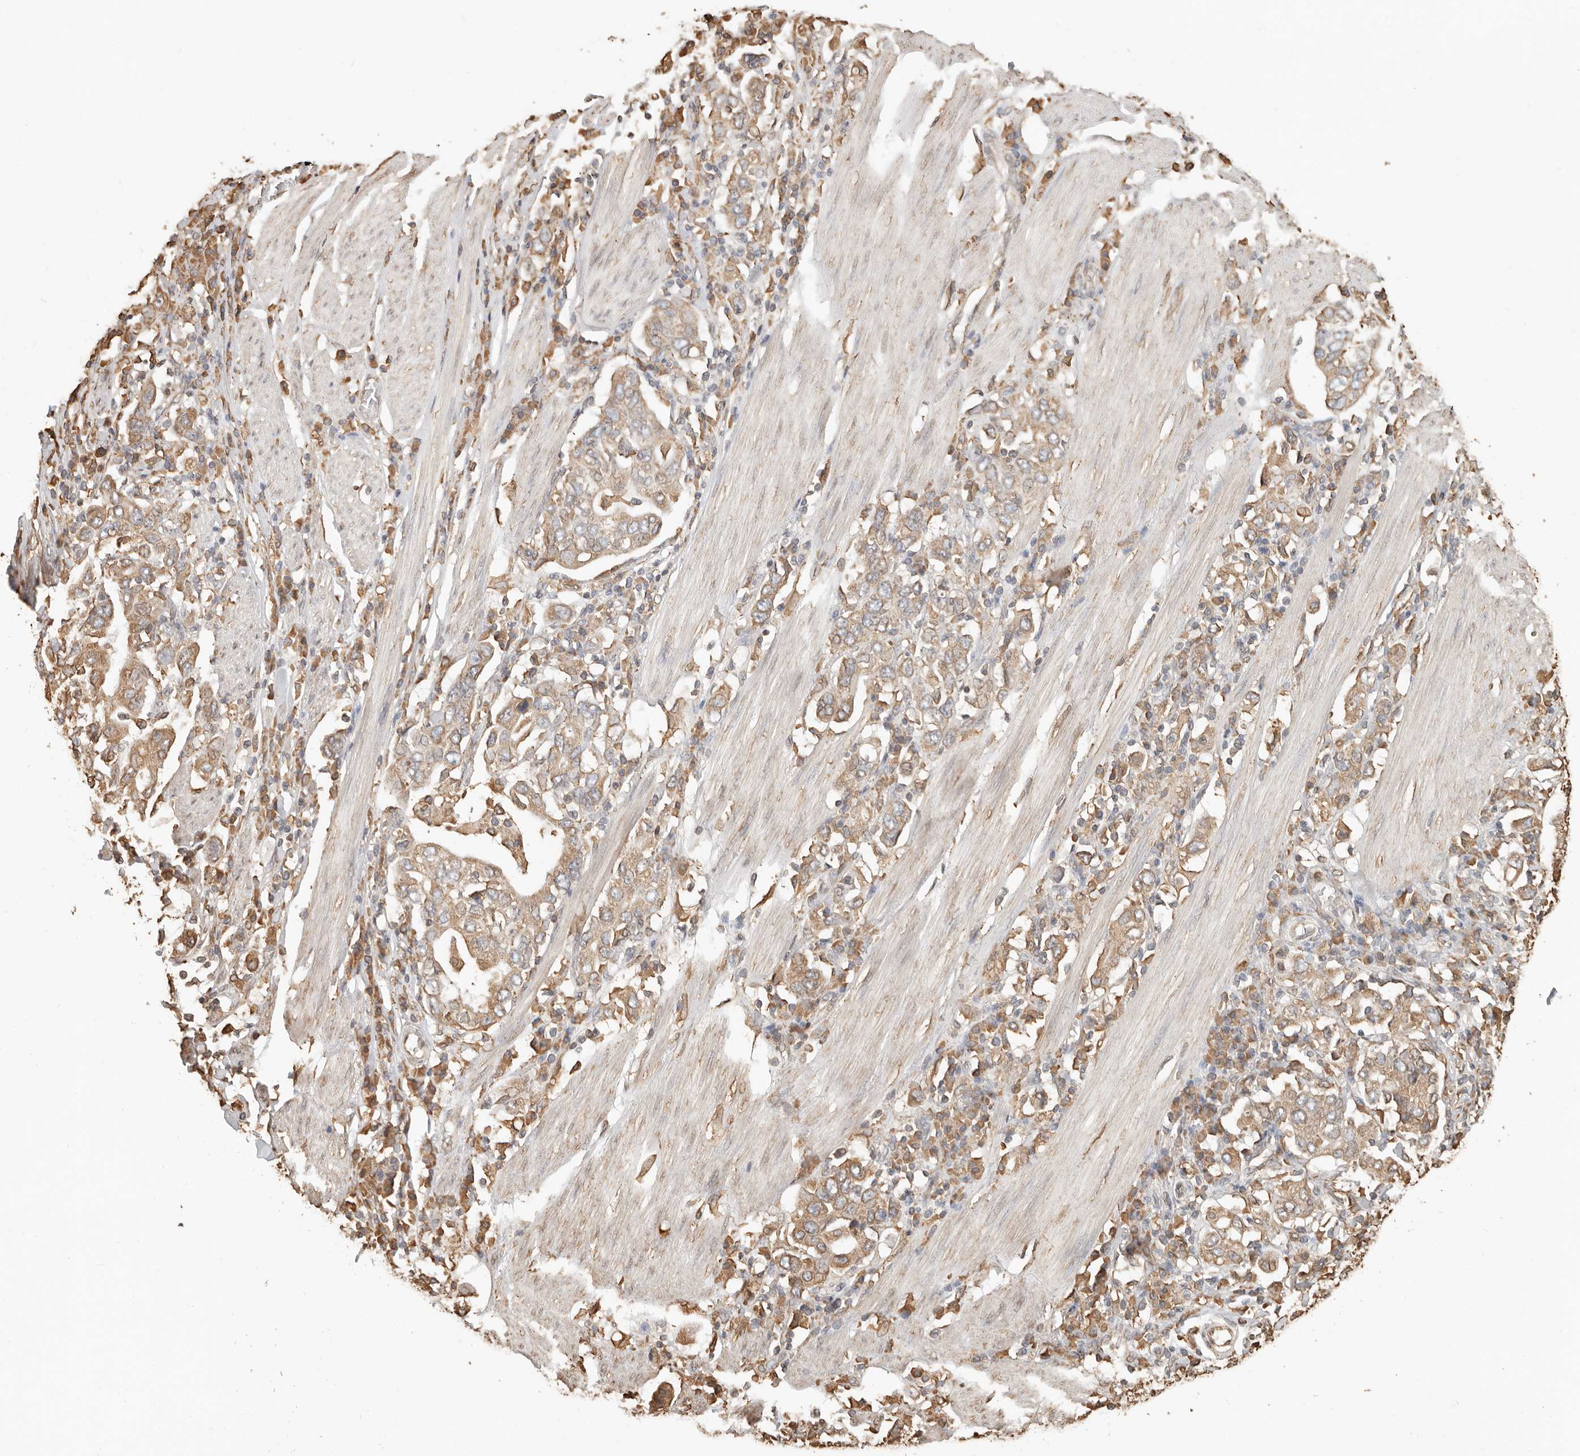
{"staining": {"intensity": "moderate", "quantity": ">75%", "location": "cytoplasmic/membranous"}, "tissue": "stomach cancer", "cell_type": "Tumor cells", "image_type": "cancer", "snomed": [{"axis": "morphology", "description": "Adenocarcinoma, NOS"}, {"axis": "topography", "description": "Stomach, upper"}], "caption": "The immunohistochemical stain shows moderate cytoplasmic/membranous staining in tumor cells of adenocarcinoma (stomach) tissue.", "gene": "ARHGEF10L", "patient": {"sex": "male", "age": 62}}